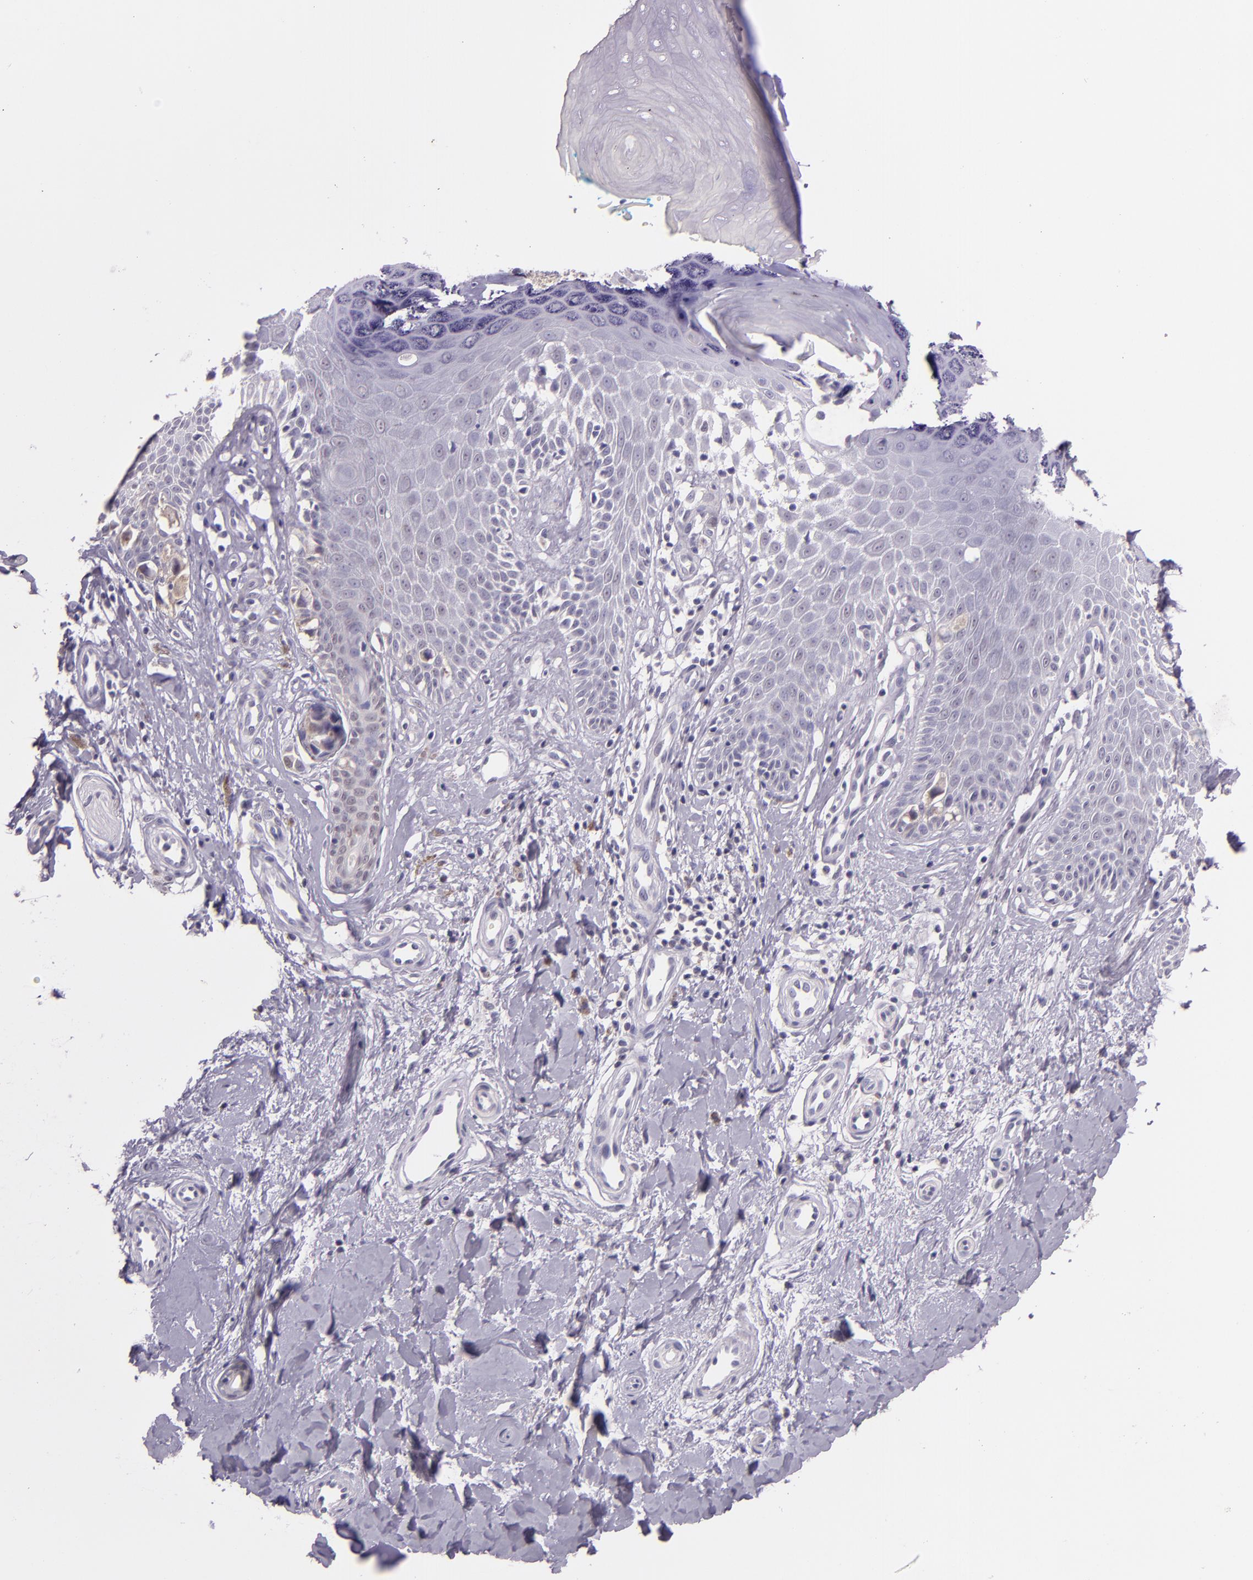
{"staining": {"intensity": "weak", "quantity": "25%-75%", "location": "cytoplasmic/membranous"}, "tissue": "melanoma", "cell_type": "Tumor cells", "image_type": "cancer", "snomed": [{"axis": "morphology", "description": "Malignant melanoma, NOS"}, {"axis": "topography", "description": "Skin"}], "caption": "Protein analysis of malignant melanoma tissue displays weak cytoplasmic/membranous staining in approximately 25%-75% of tumor cells.", "gene": "HSPA8", "patient": {"sex": "male", "age": 79}}